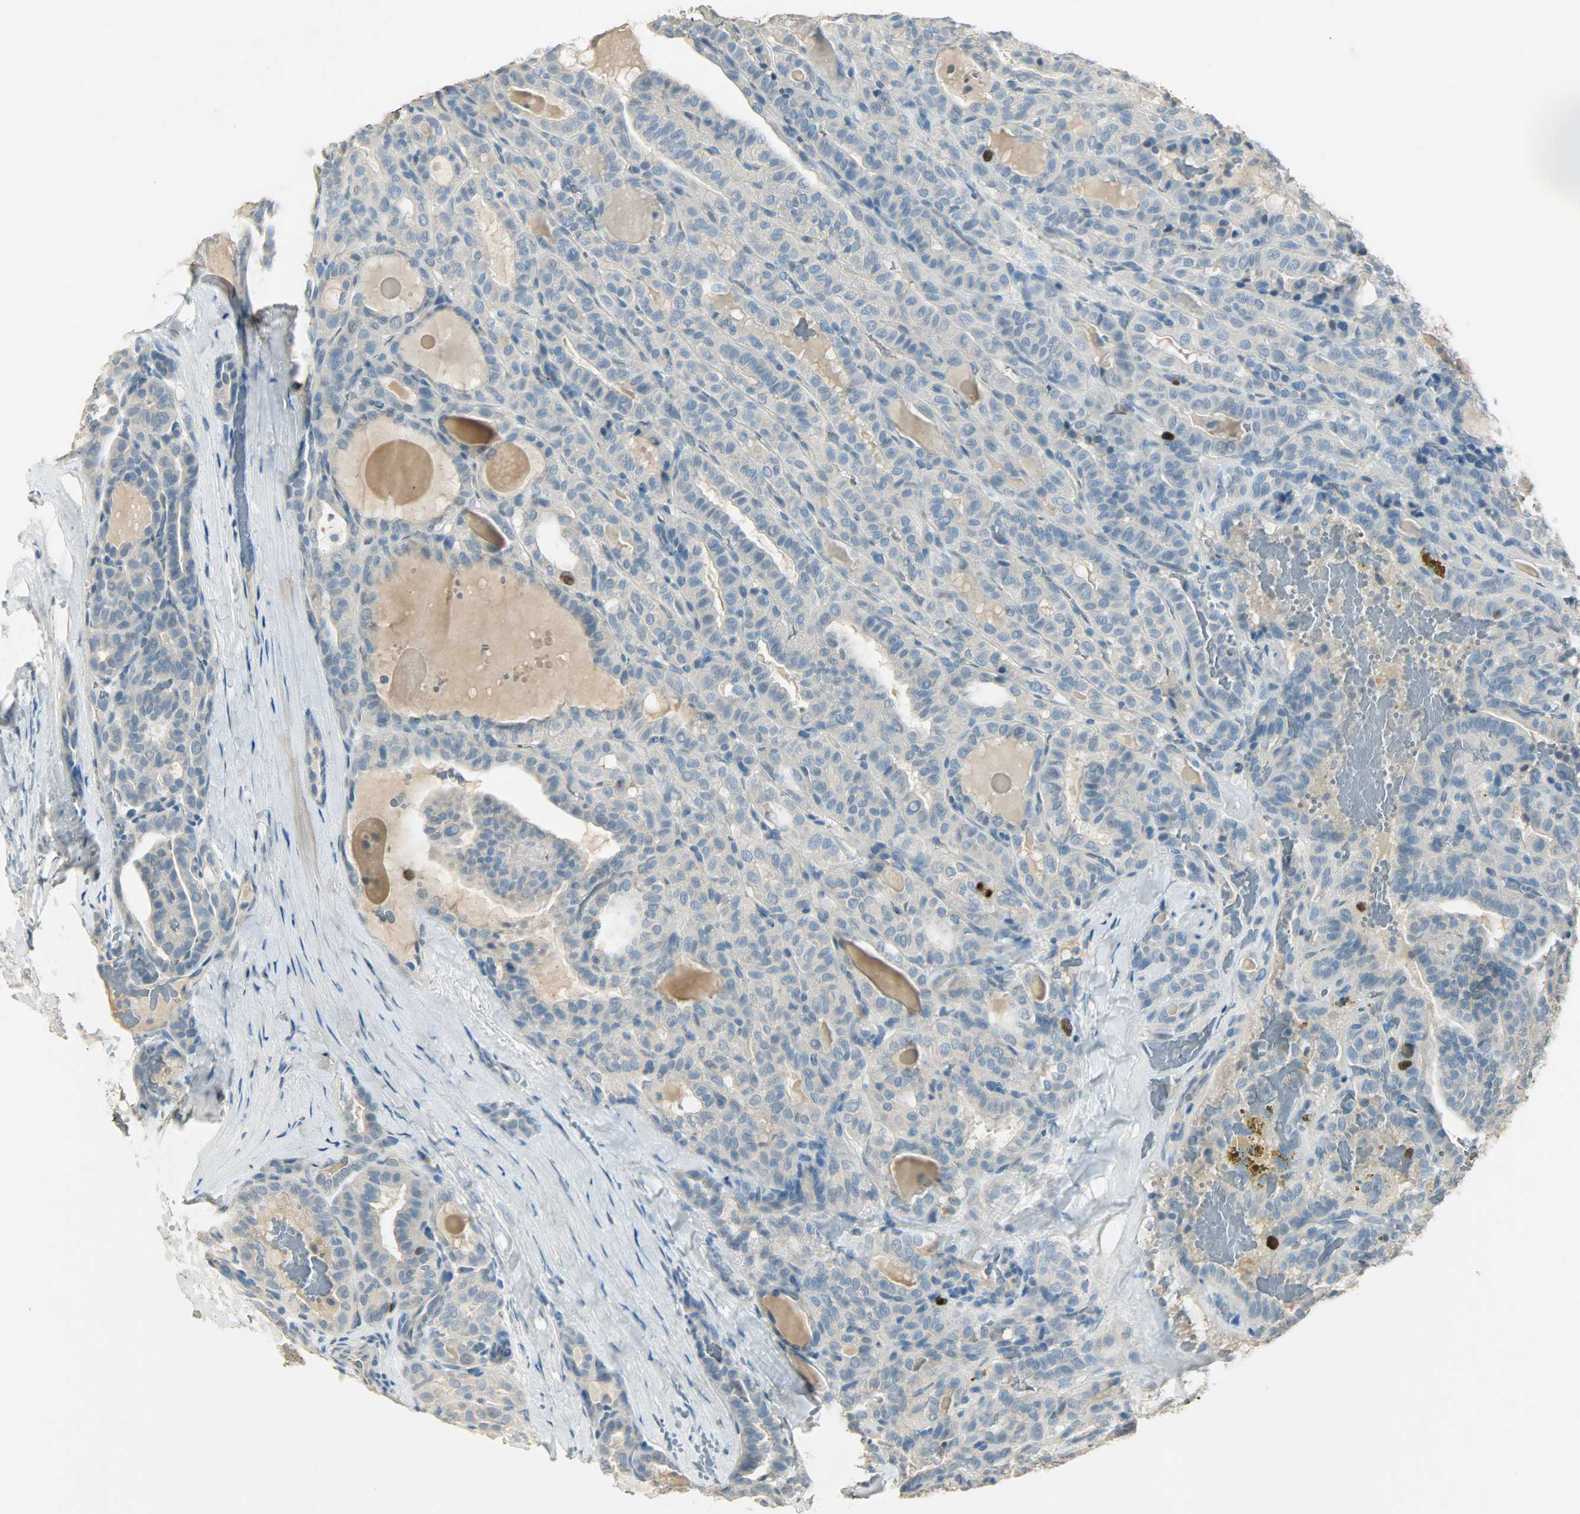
{"staining": {"intensity": "strong", "quantity": "<25%", "location": "cytoplasmic/membranous,nuclear"}, "tissue": "thyroid cancer", "cell_type": "Tumor cells", "image_type": "cancer", "snomed": [{"axis": "morphology", "description": "Papillary adenocarcinoma, NOS"}, {"axis": "topography", "description": "Thyroid gland"}], "caption": "This is a histology image of immunohistochemistry (IHC) staining of thyroid papillary adenocarcinoma, which shows strong staining in the cytoplasmic/membranous and nuclear of tumor cells.", "gene": "TPX2", "patient": {"sex": "male", "age": 77}}